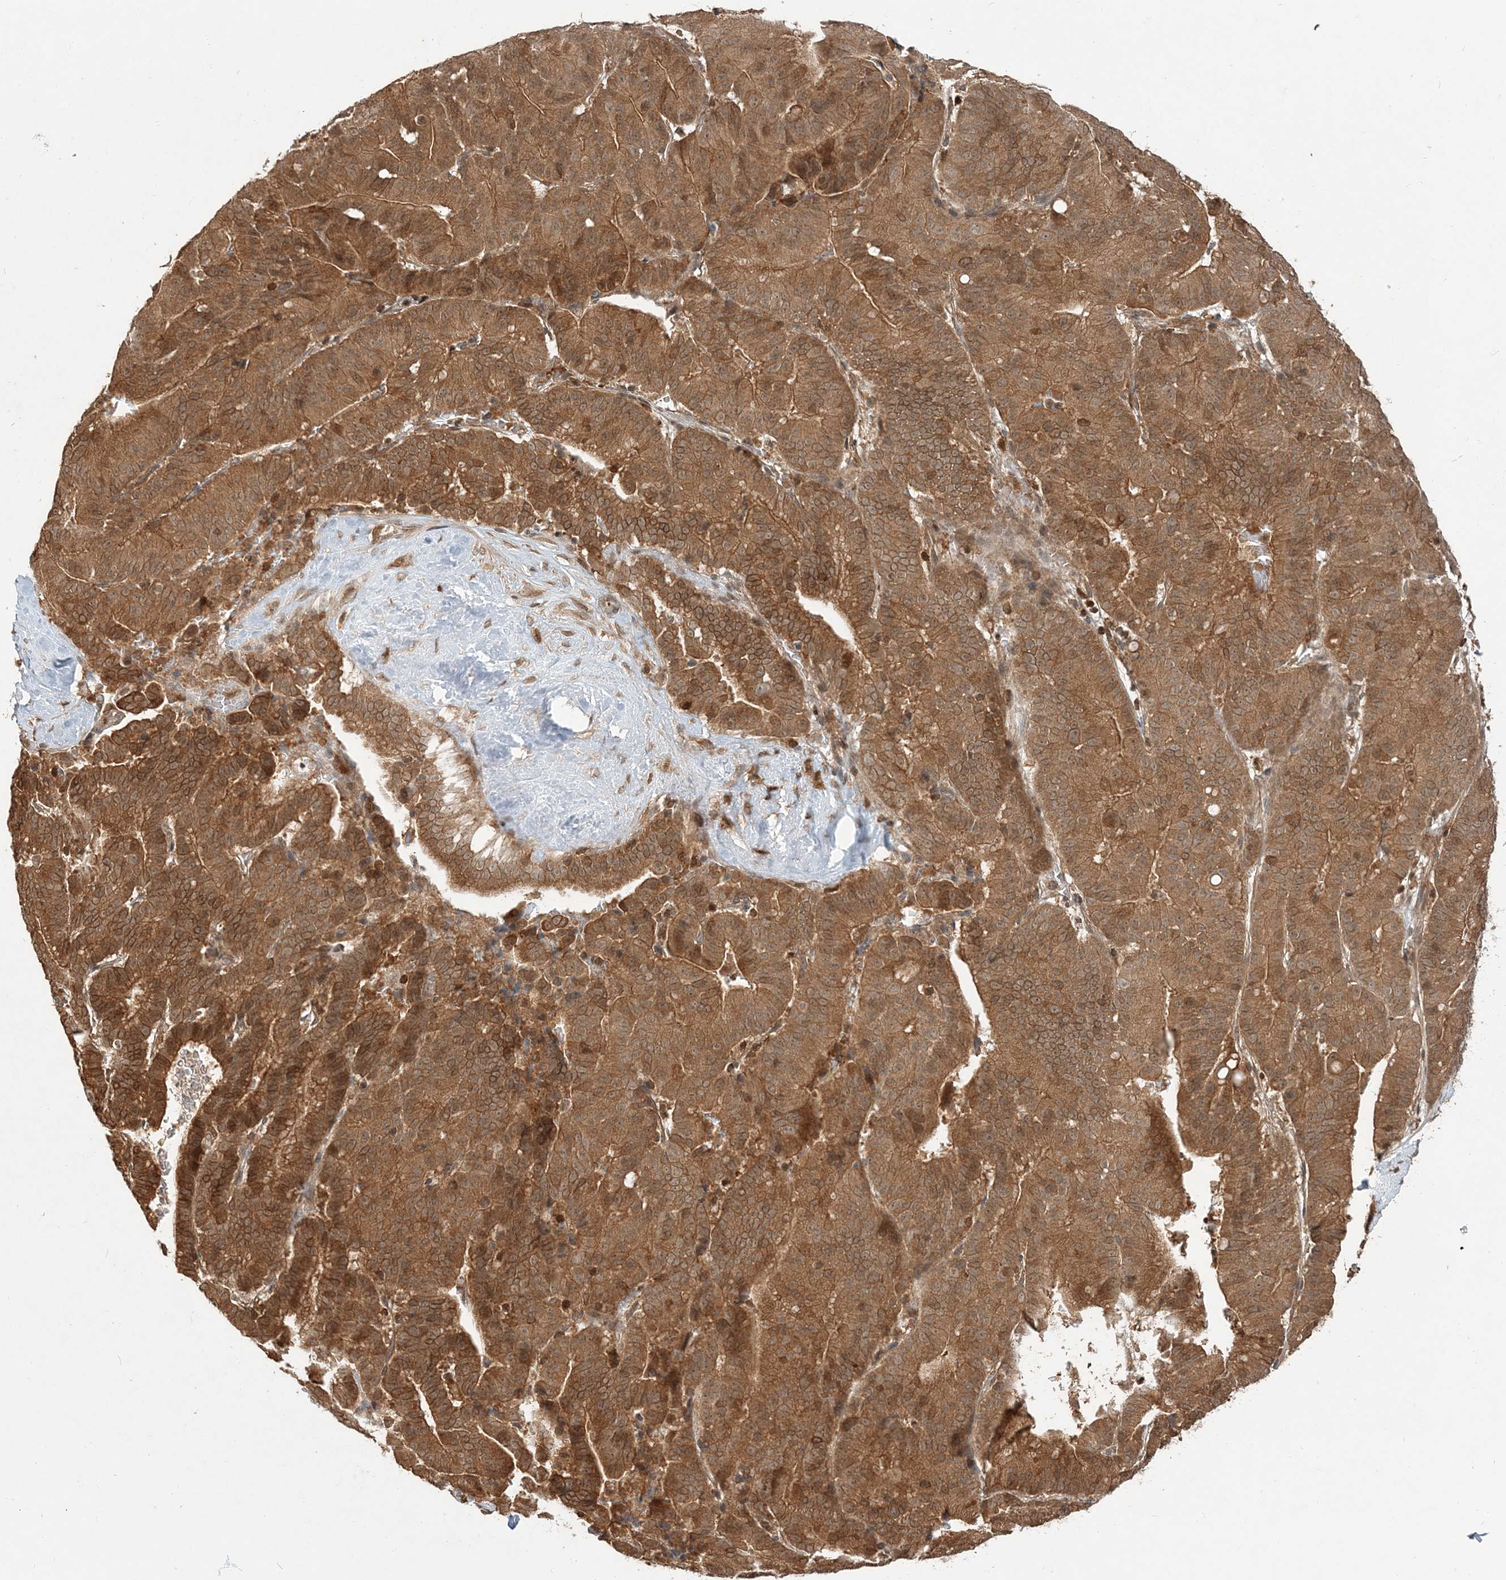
{"staining": {"intensity": "moderate", "quantity": ">75%", "location": "cytoplasmic/membranous"}, "tissue": "liver cancer", "cell_type": "Tumor cells", "image_type": "cancer", "snomed": [{"axis": "morphology", "description": "Cholangiocarcinoma"}, {"axis": "topography", "description": "Liver"}], "caption": "This micrograph exhibits IHC staining of human cholangiocarcinoma (liver), with medium moderate cytoplasmic/membranous positivity in approximately >75% of tumor cells.", "gene": "CAB39", "patient": {"sex": "female", "age": 75}}